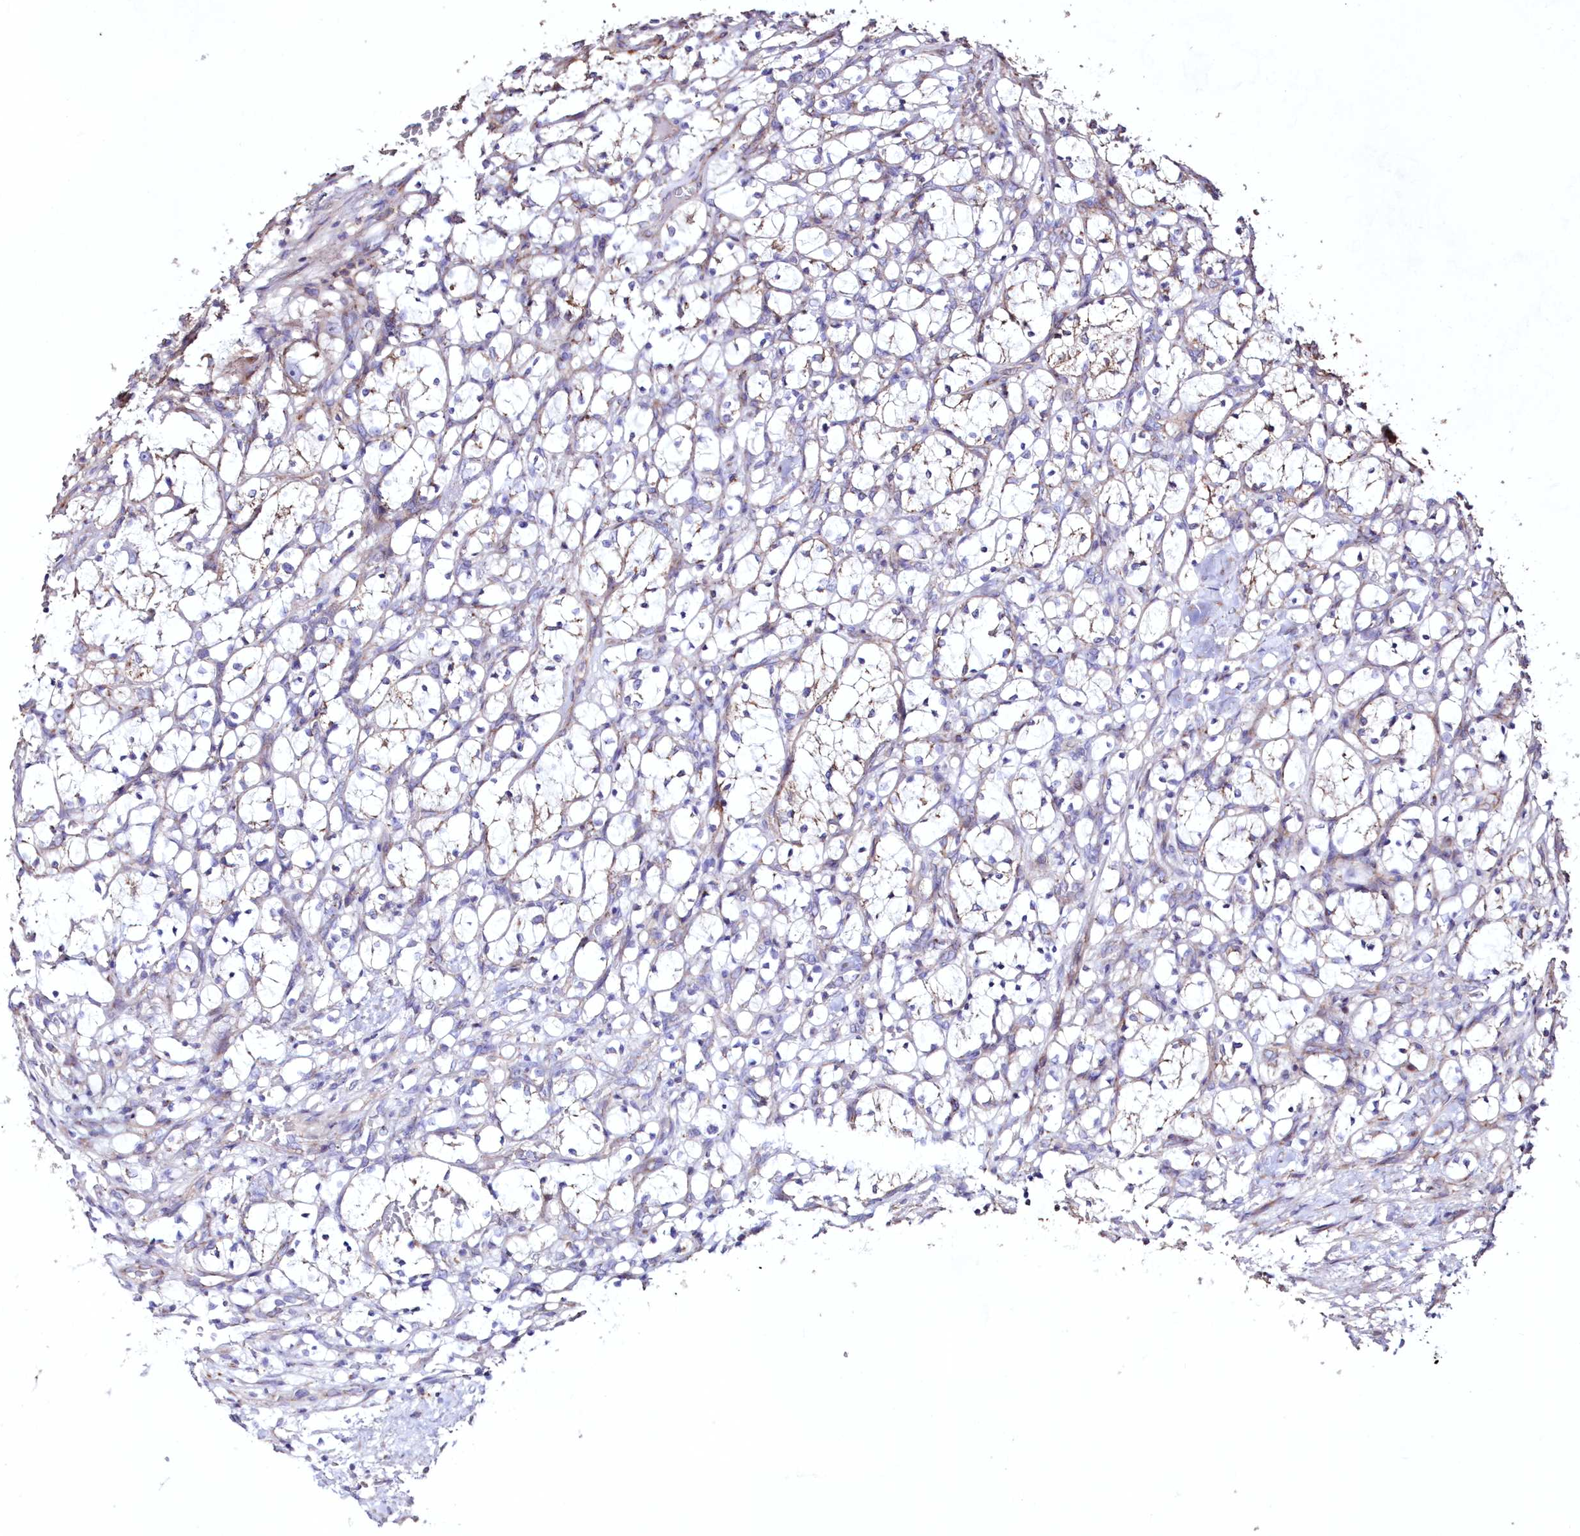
{"staining": {"intensity": "negative", "quantity": "none", "location": "none"}, "tissue": "renal cancer", "cell_type": "Tumor cells", "image_type": "cancer", "snomed": [{"axis": "morphology", "description": "Adenocarcinoma, NOS"}, {"axis": "topography", "description": "Kidney"}], "caption": "High magnification brightfield microscopy of renal cancer stained with DAB (brown) and counterstained with hematoxylin (blue): tumor cells show no significant expression.", "gene": "HADHB", "patient": {"sex": "female", "age": 69}}